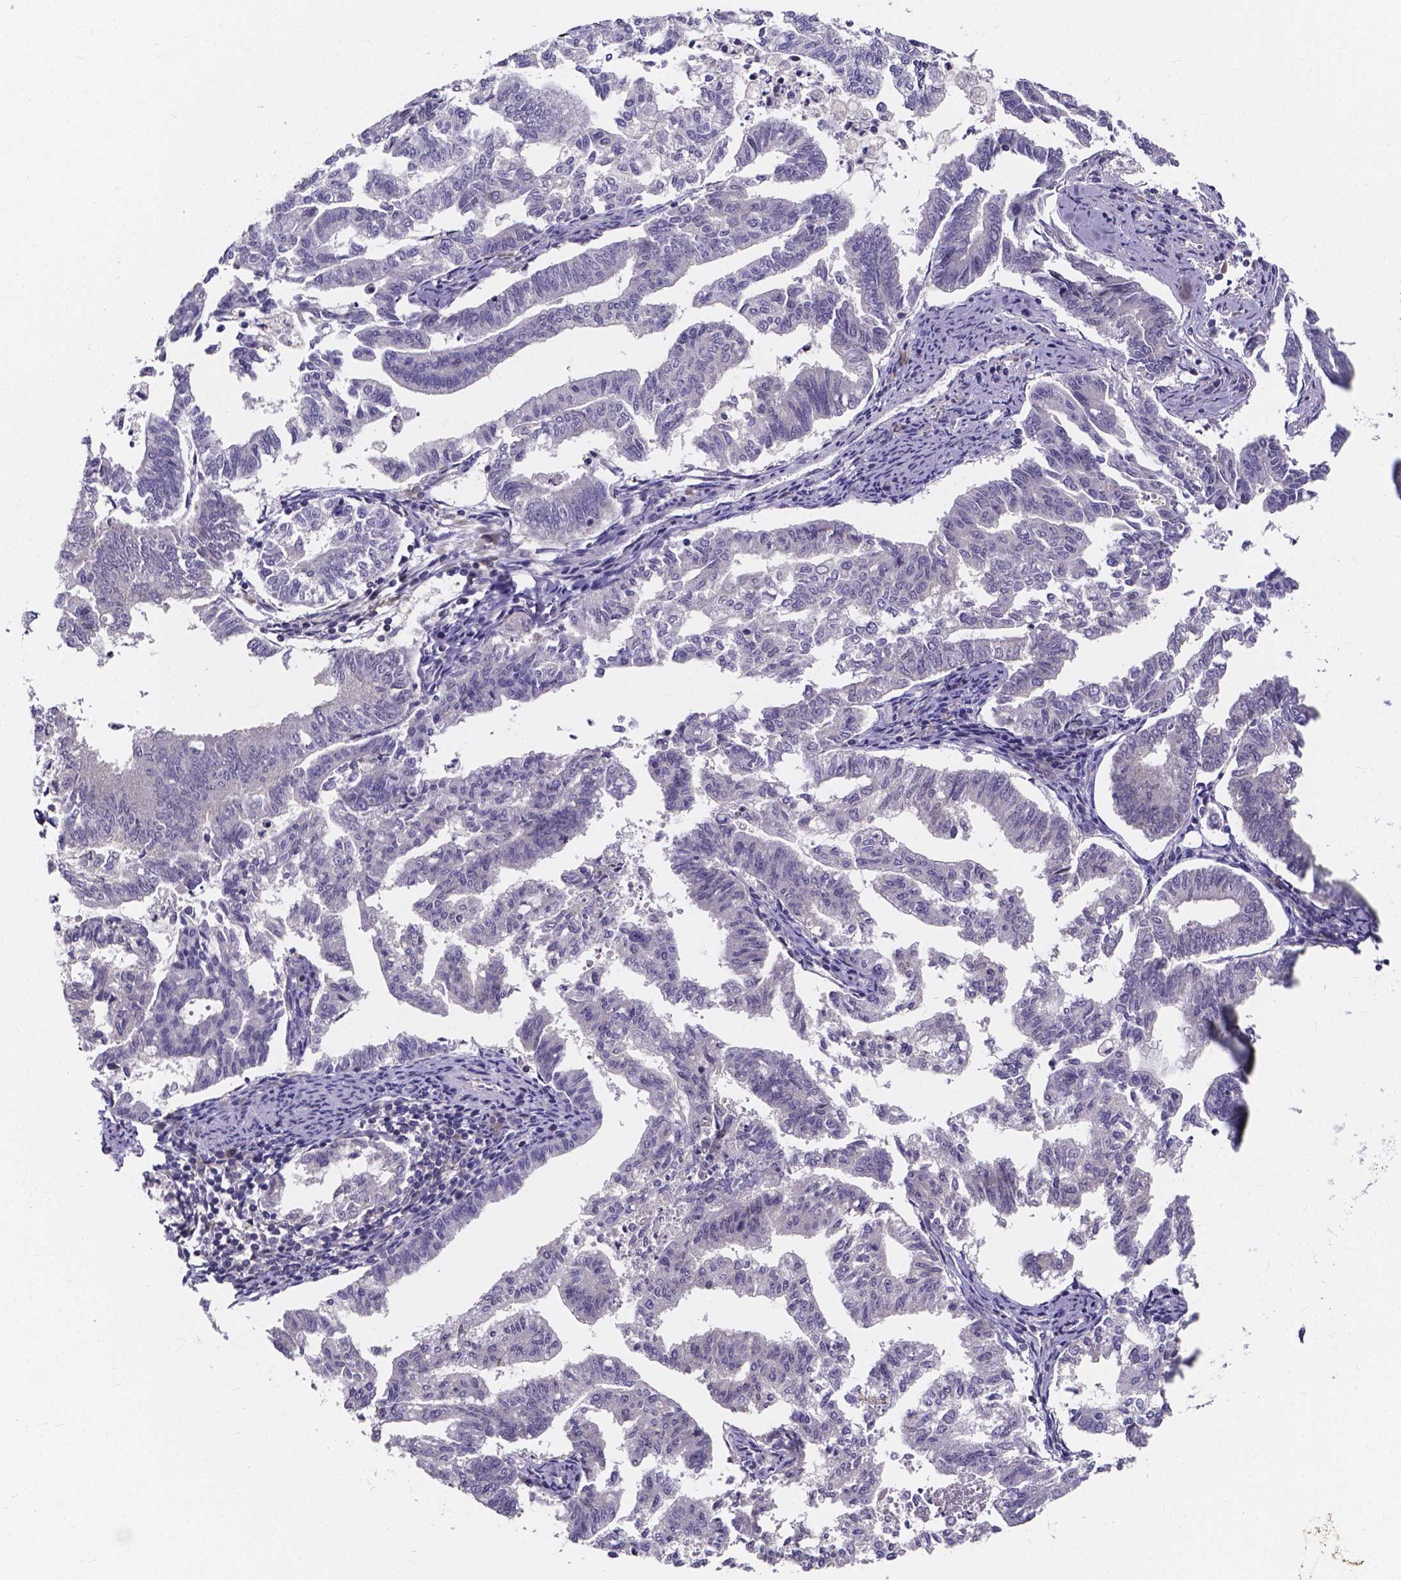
{"staining": {"intensity": "negative", "quantity": "none", "location": "none"}, "tissue": "endometrial cancer", "cell_type": "Tumor cells", "image_type": "cancer", "snomed": [{"axis": "morphology", "description": "Adenocarcinoma, NOS"}, {"axis": "topography", "description": "Endometrium"}], "caption": "Image shows no significant protein staining in tumor cells of endometrial cancer (adenocarcinoma).", "gene": "SPOCD1", "patient": {"sex": "female", "age": 79}}